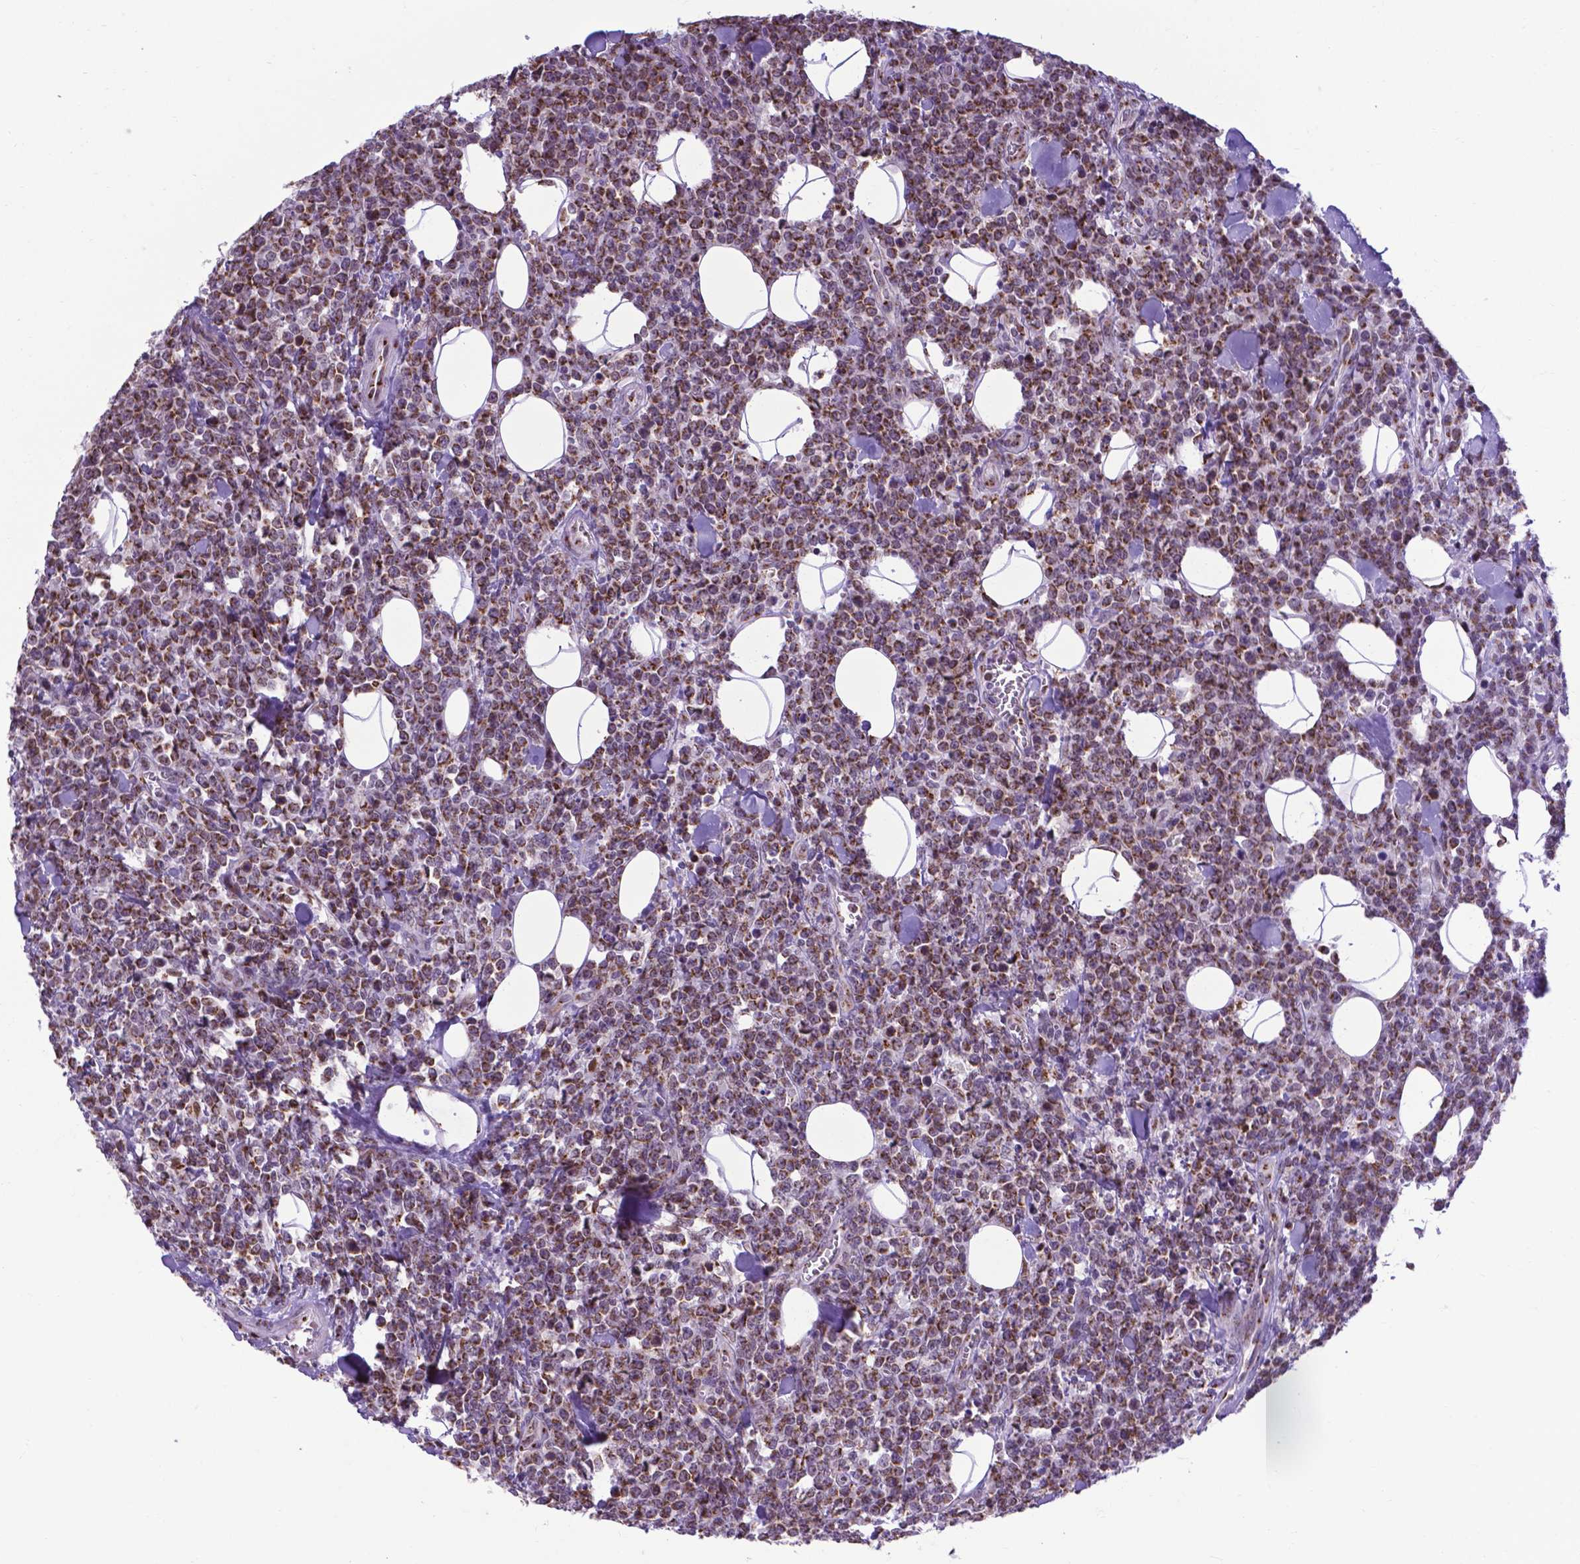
{"staining": {"intensity": "moderate", "quantity": ">75%", "location": "cytoplasmic/membranous"}, "tissue": "lymphoma", "cell_type": "Tumor cells", "image_type": "cancer", "snomed": [{"axis": "morphology", "description": "Malignant lymphoma, non-Hodgkin's type, High grade"}, {"axis": "topography", "description": "Small intestine"}], "caption": "Malignant lymphoma, non-Hodgkin's type (high-grade) stained with DAB immunohistochemistry exhibits medium levels of moderate cytoplasmic/membranous positivity in about >75% of tumor cells.", "gene": "MRPL10", "patient": {"sex": "female", "age": 56}}